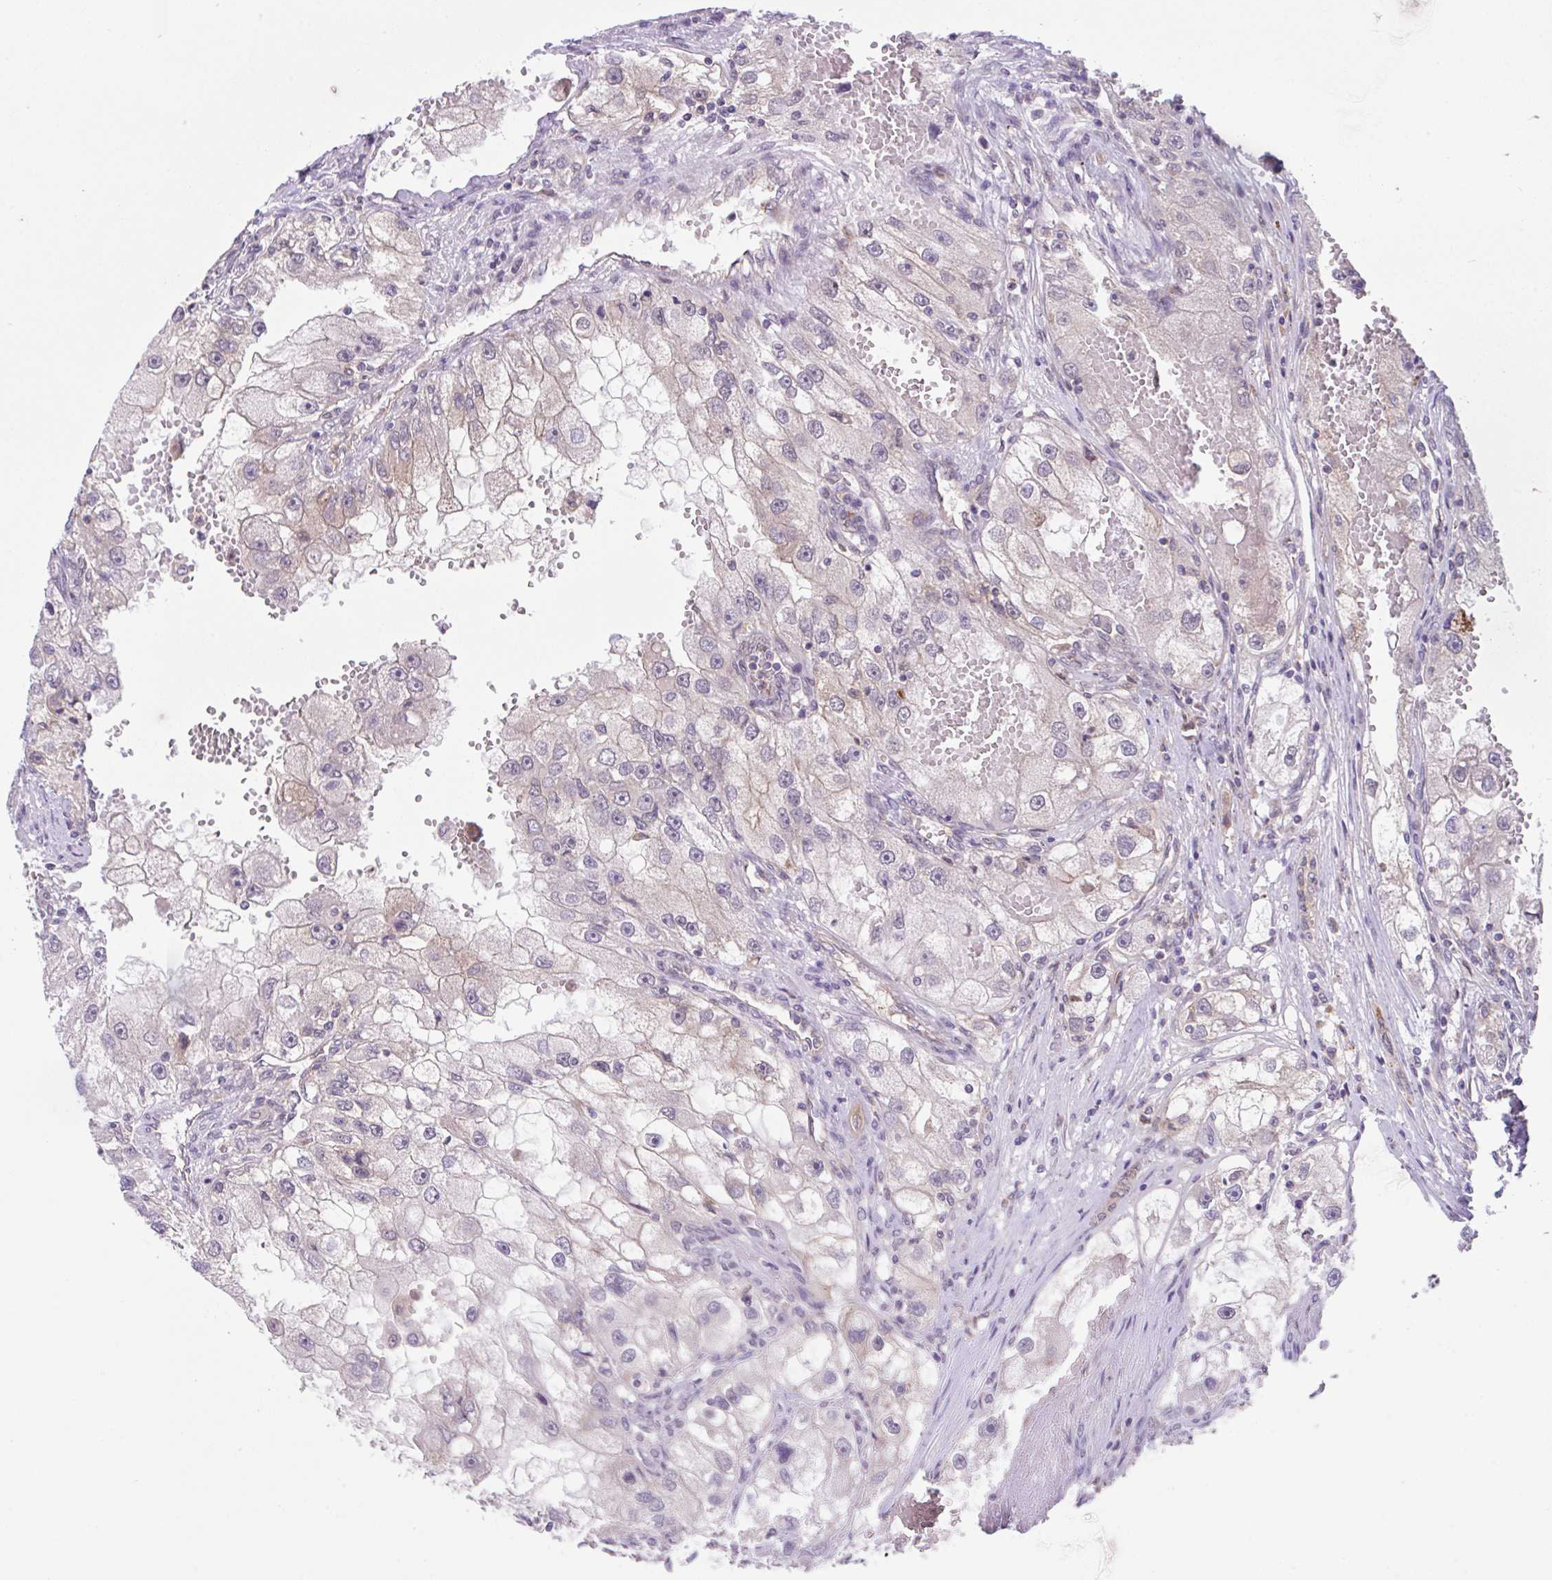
{"staining": {"intensity": "weak", "quantity": "<25%", "location": "cytoplasmic/membranous"}, "tissue": "renal cancer", "cell_type": "Tumor cells", "image_type": "cancer", "snomed": [{"axis": "morphology", "description": "Adenocarcinoma, NOS"}, {"axis": "topography", "description": "Kidney"}], "caption": "Immunohistochemistry of human renal cancer exhibits no expression in tumor cells. The staining is performed using DAB brown chromogen with nuclei counter-stained in using hematoxylin.", "gene": "RALBP1", "patient": {"sex": "male", "age": 63}}